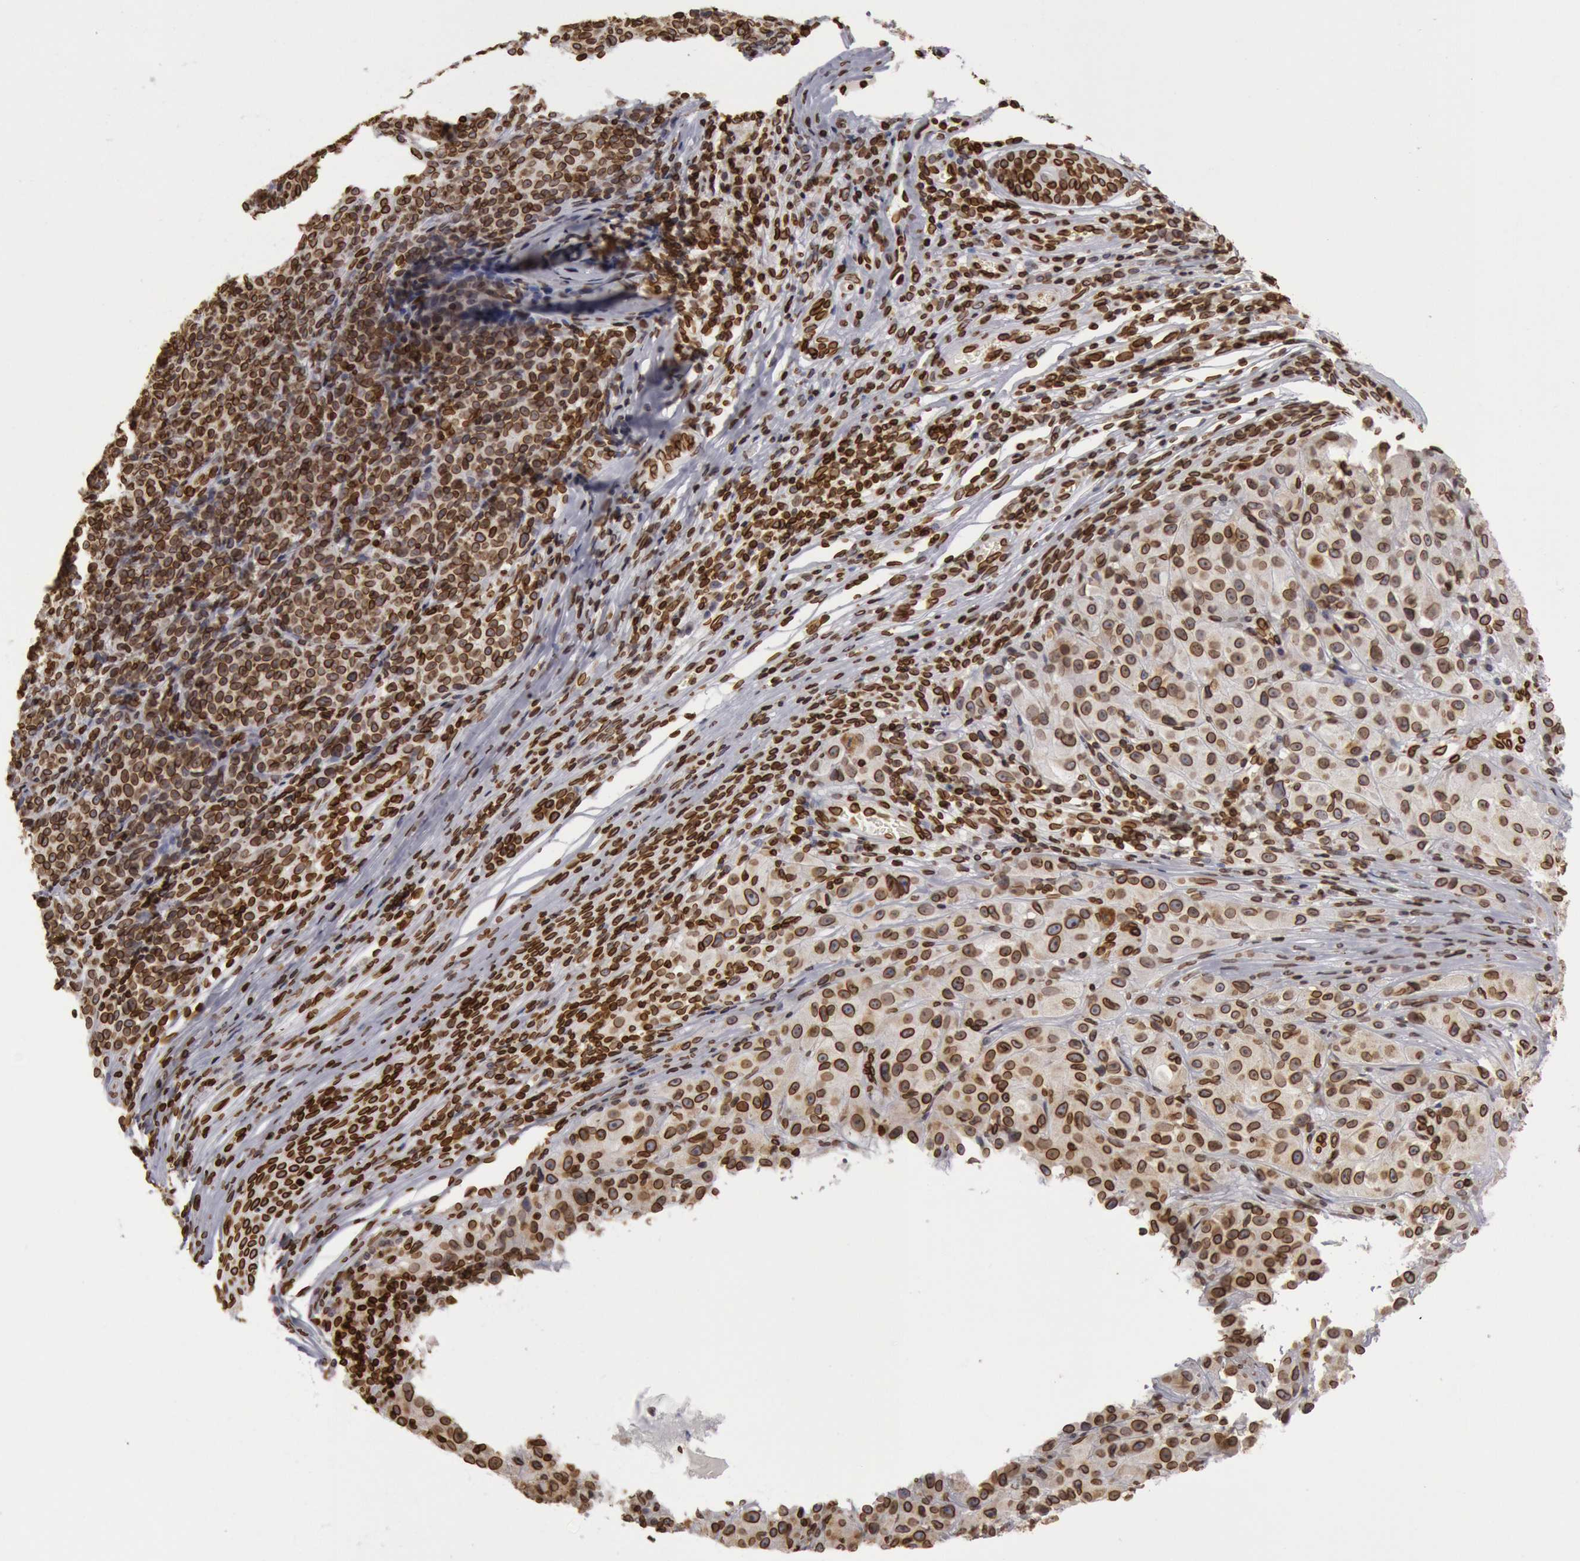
{"staining": {"intensity": "strong", "quantity": ">75%", "location": "cytoplasmic/membranous,nuclear"}, "tissue": "melanoma", "cell_type": "Tumor cells", "image_type": "cancer", "snomed": [{"axis": "morphology", "description": "Malignant melanoma, NOS"}, {"axis": "topography", "description": "Skin"}], "caption": "This micrograph exhibits immunohistochemistry staining of melanoma, with high strong cytoplasmic/membranous and nuclear staining in approximately >75% of tumor cells.", "gene": "SUN2", "patient": {"sex": "male", "age": 56}}